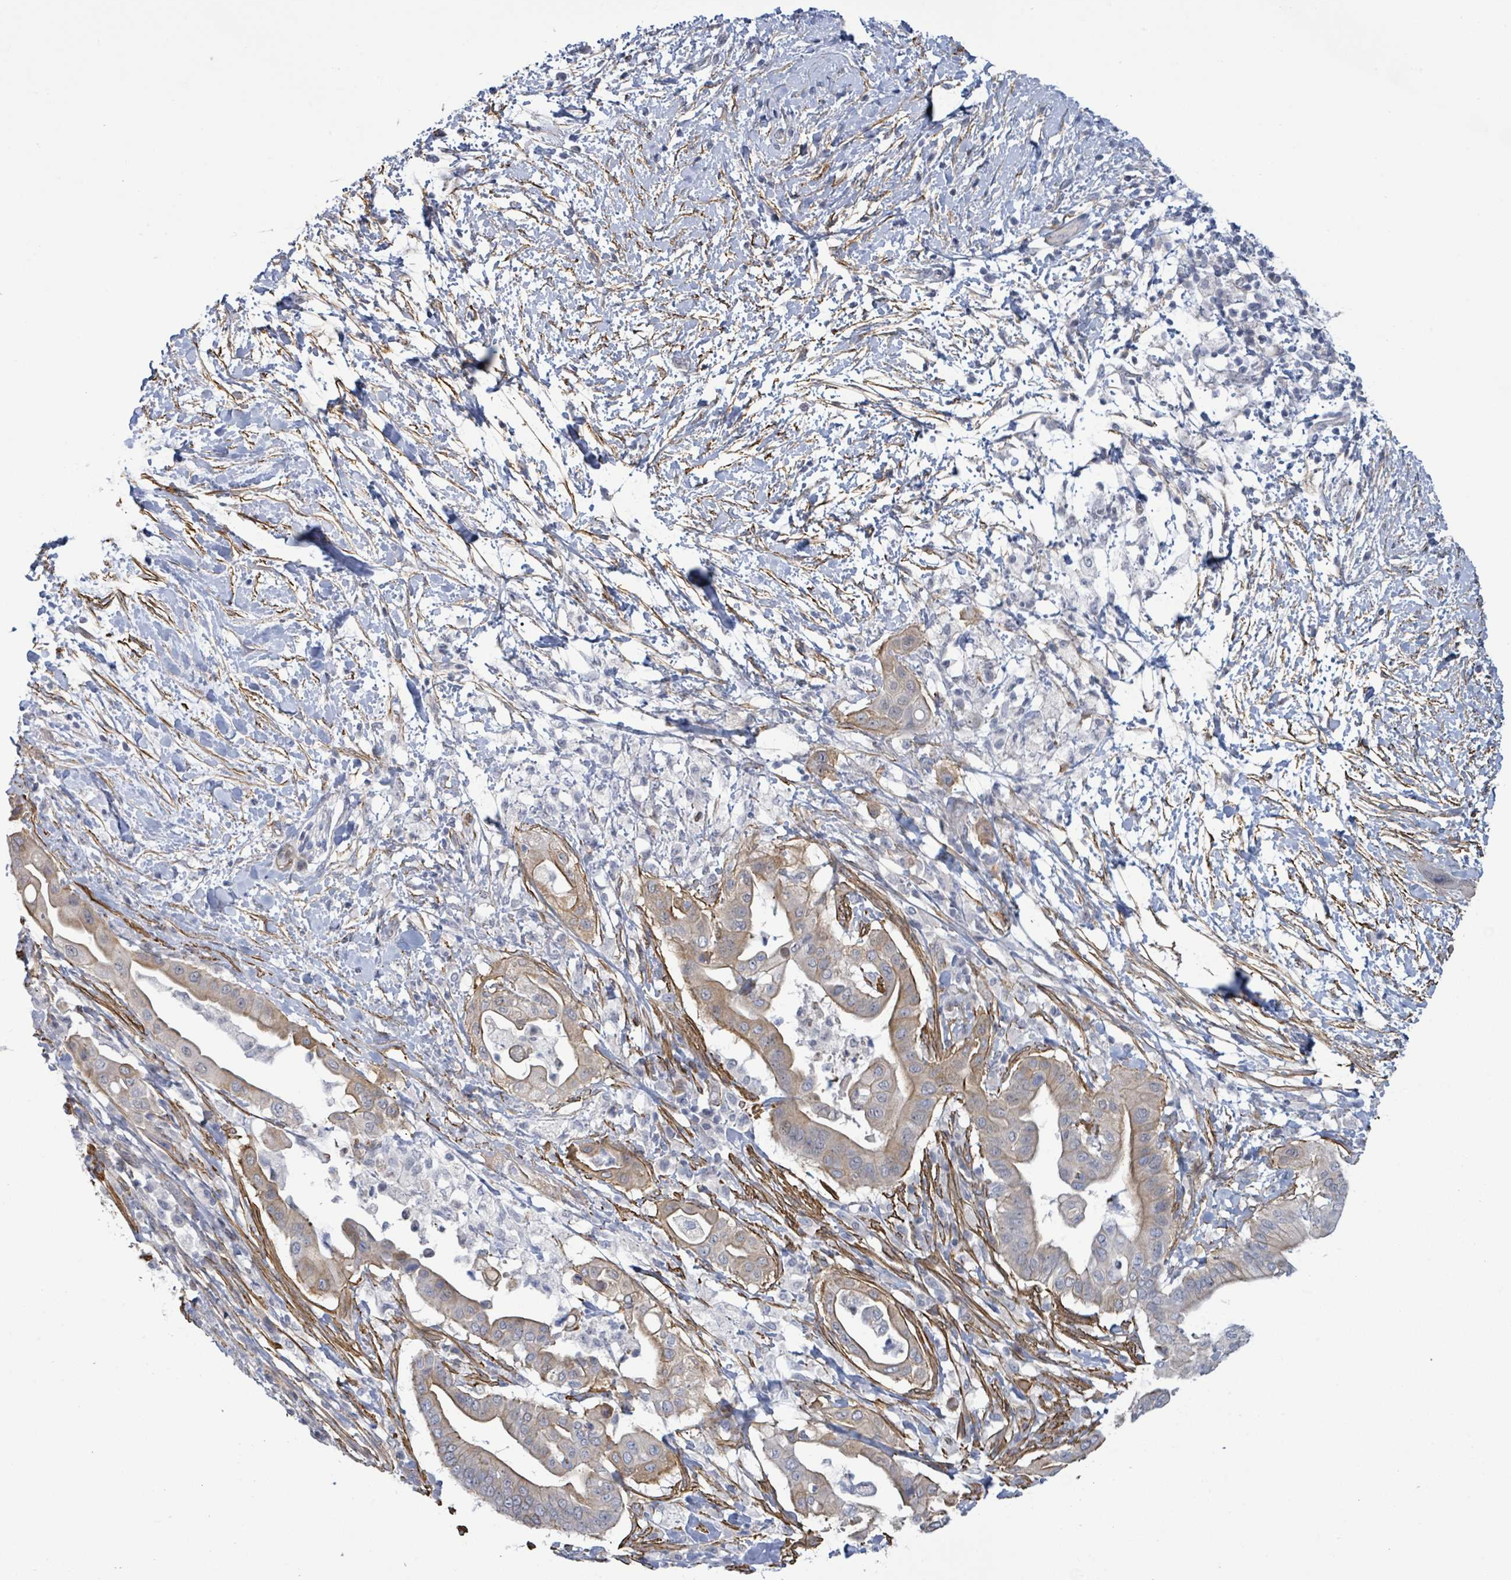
{"staining": {"intensity": "weak", "quantity": ">75%", "location": "cytoplasmic/membranous"}, "tissue": "pancreatic cancer", "cell_type": "Tumor cells", "image_type": "cancer", "snomed": [{"axis": "morphology", "description": "Adenocarcinoma, NOS"}, {"axis": "topography", "description": "Pancreas"}], "caption": "Pancreatic cancer (adenocarcinoma) stained with IHC demonstrates weak cytoplasmic/membranous staining in about >75% of tumor cells.", "gene": "DMRTC1B", "patient": {"sex": "male", "age": 68}}